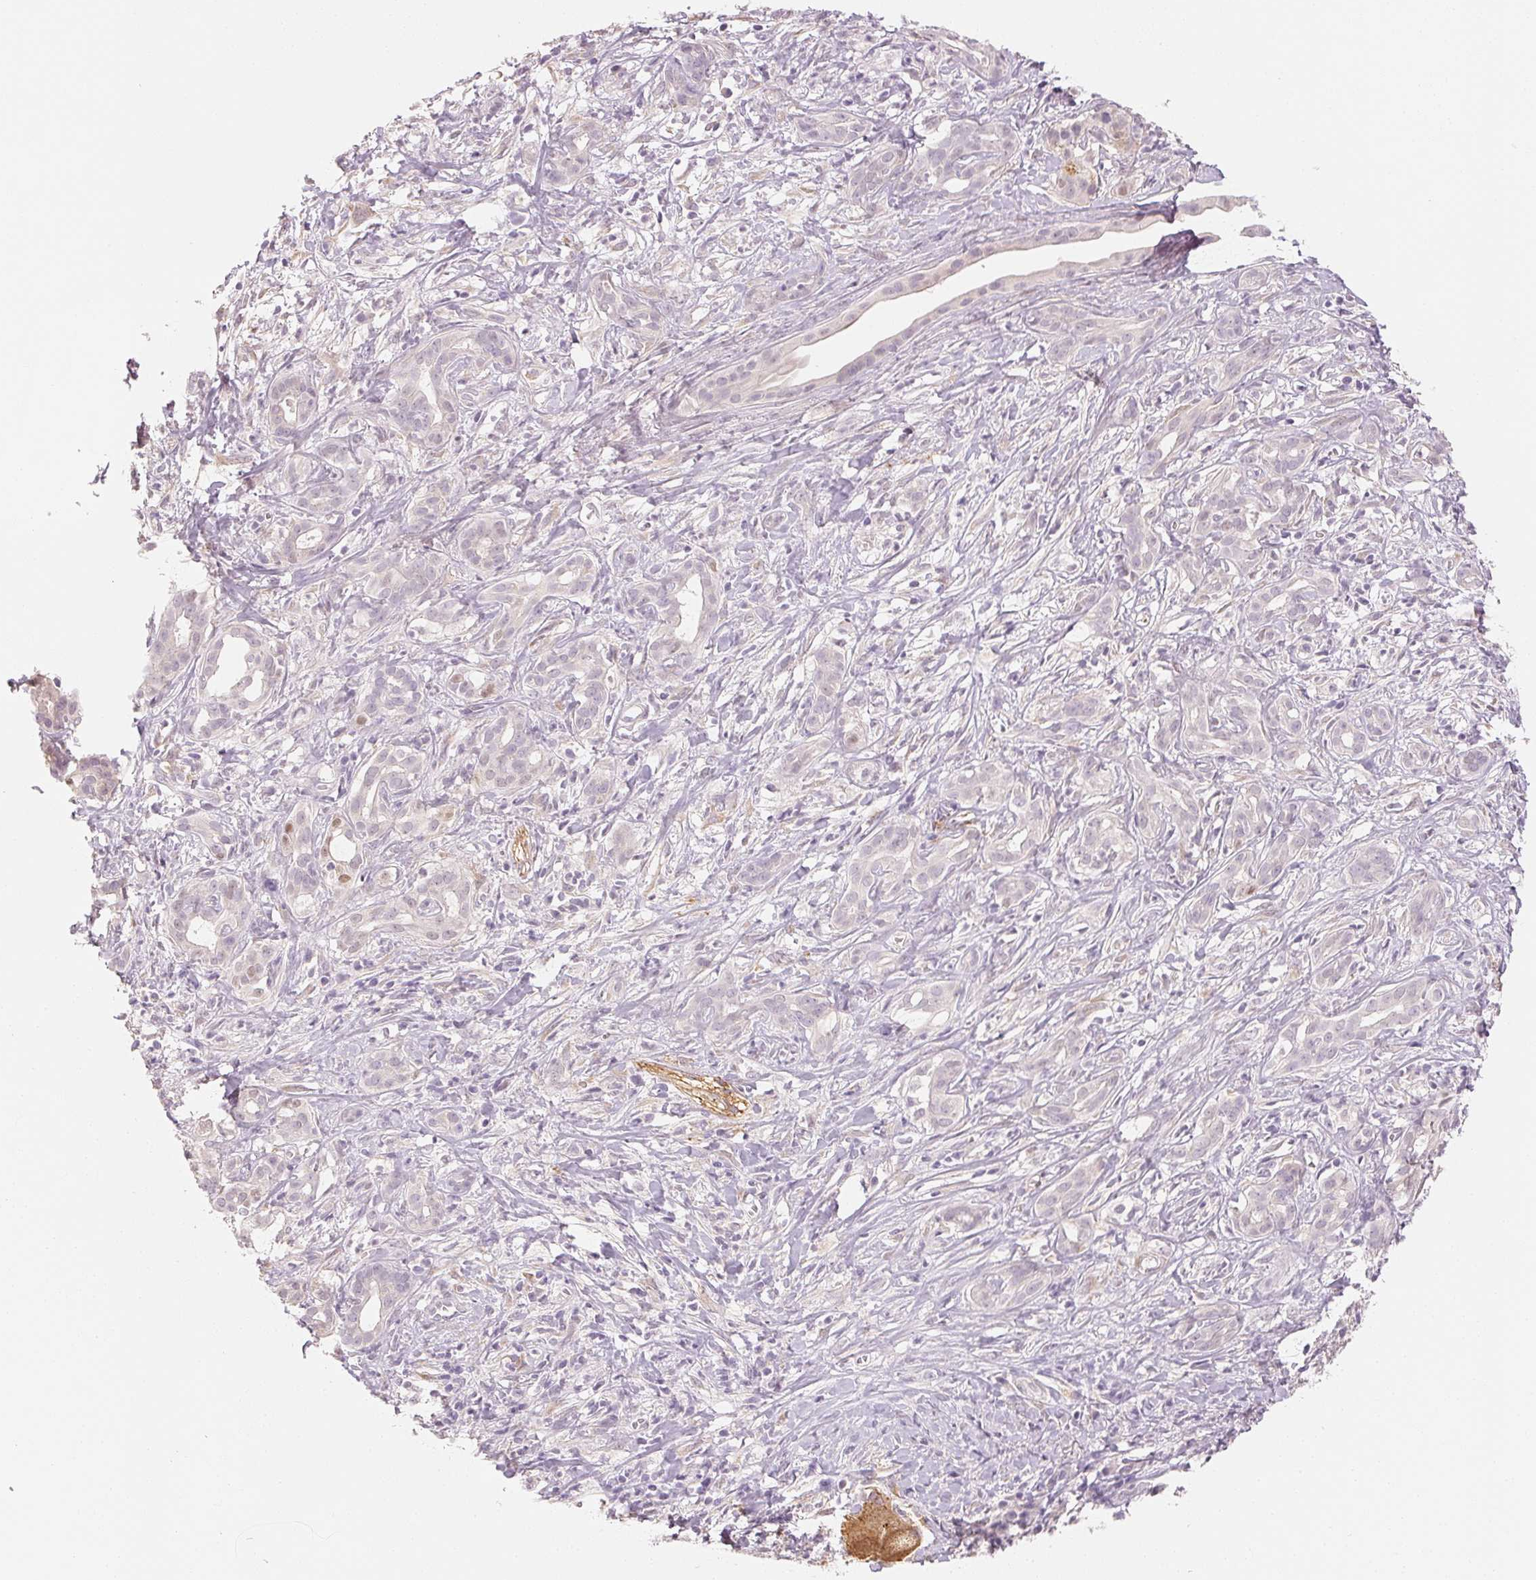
{"staining": {"intensity": "negative", "quantity": "none", "location": "none"}, "tissue": "pancreatic cancer", "cell_type": "Tumor cells", "image_type": "cancer", "snomed": [{"axis": "morphology", "description": "Adenocarcinoma, NOS"}, {"axis": "topography", "description": "Pancreas"}], "caption": "Pancreatic adenocarcinoma was stained to show a protein in brown. There is no significant expression in tumor cells.", "gene": "MAP1LC3A", "patient": {"sex": "male", "age": 61}}